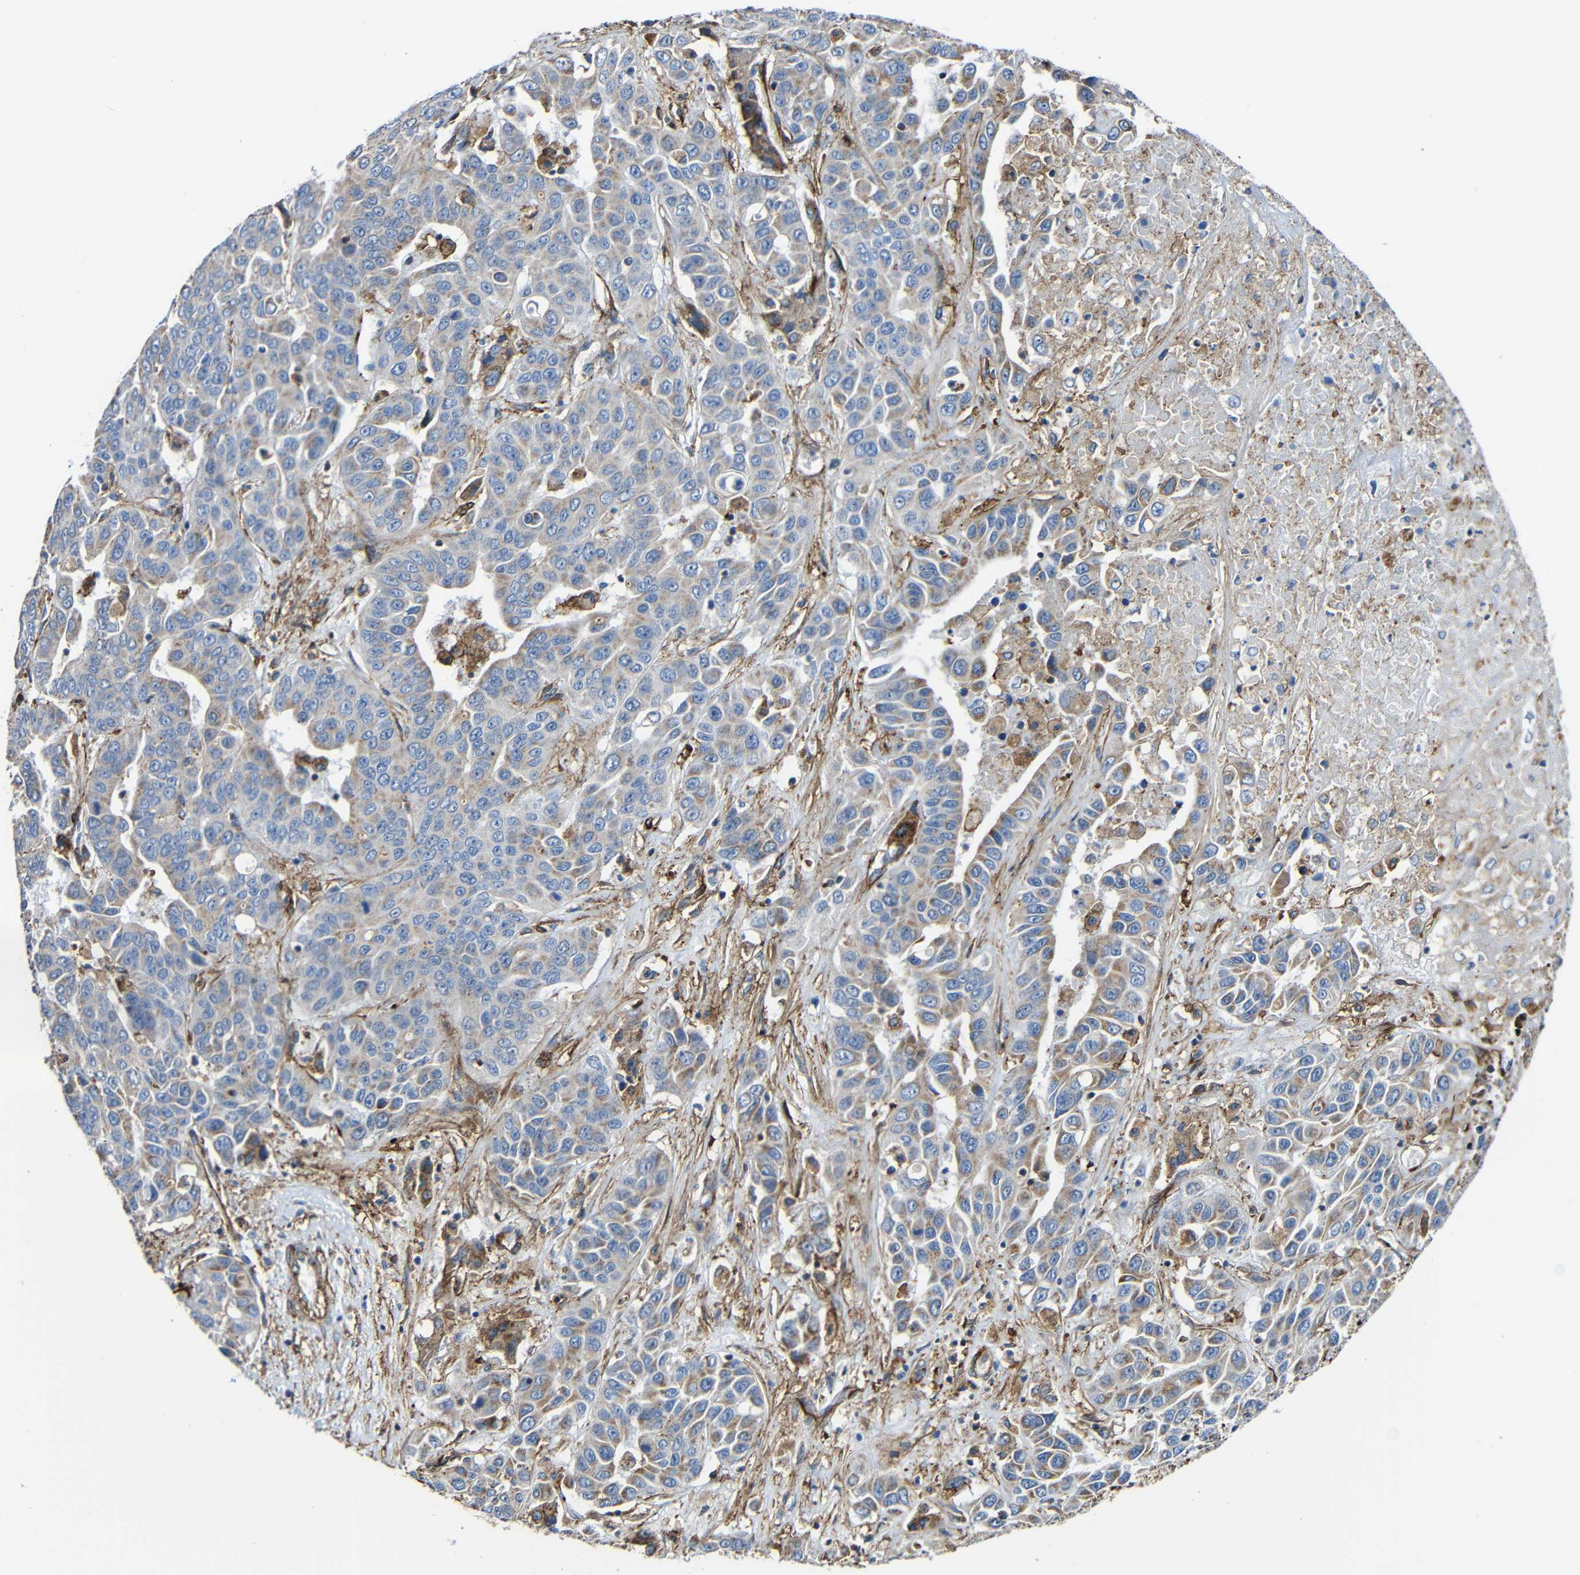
{"staining": {"intensity": "moderate", "quantity": "25%-75%", "location": "cytoplasmic/membranous"}, "tissue": "liver cancer", "cell_type": "Tumor cells", "image_type": "cancer", "snomed": [{"axis": "morphology", "description": "Cholangiocarcinoma"}, {"axis": "topography", "description": "Liver"}], "caption": "Immunohistochemistry photomicrograph of neoplastic tissue: liver cancer (cholangiocarcinoma) stained using immunohistochemistry (IHC) displays medium levels of moderate protein expression localized specifically in the cytoplasmic/membranous of tumor cells, appearing as a cytoplasmic/membranous brown color.", "gene": "IGSF10", "patient": {"sex": "female", "age": 52}}